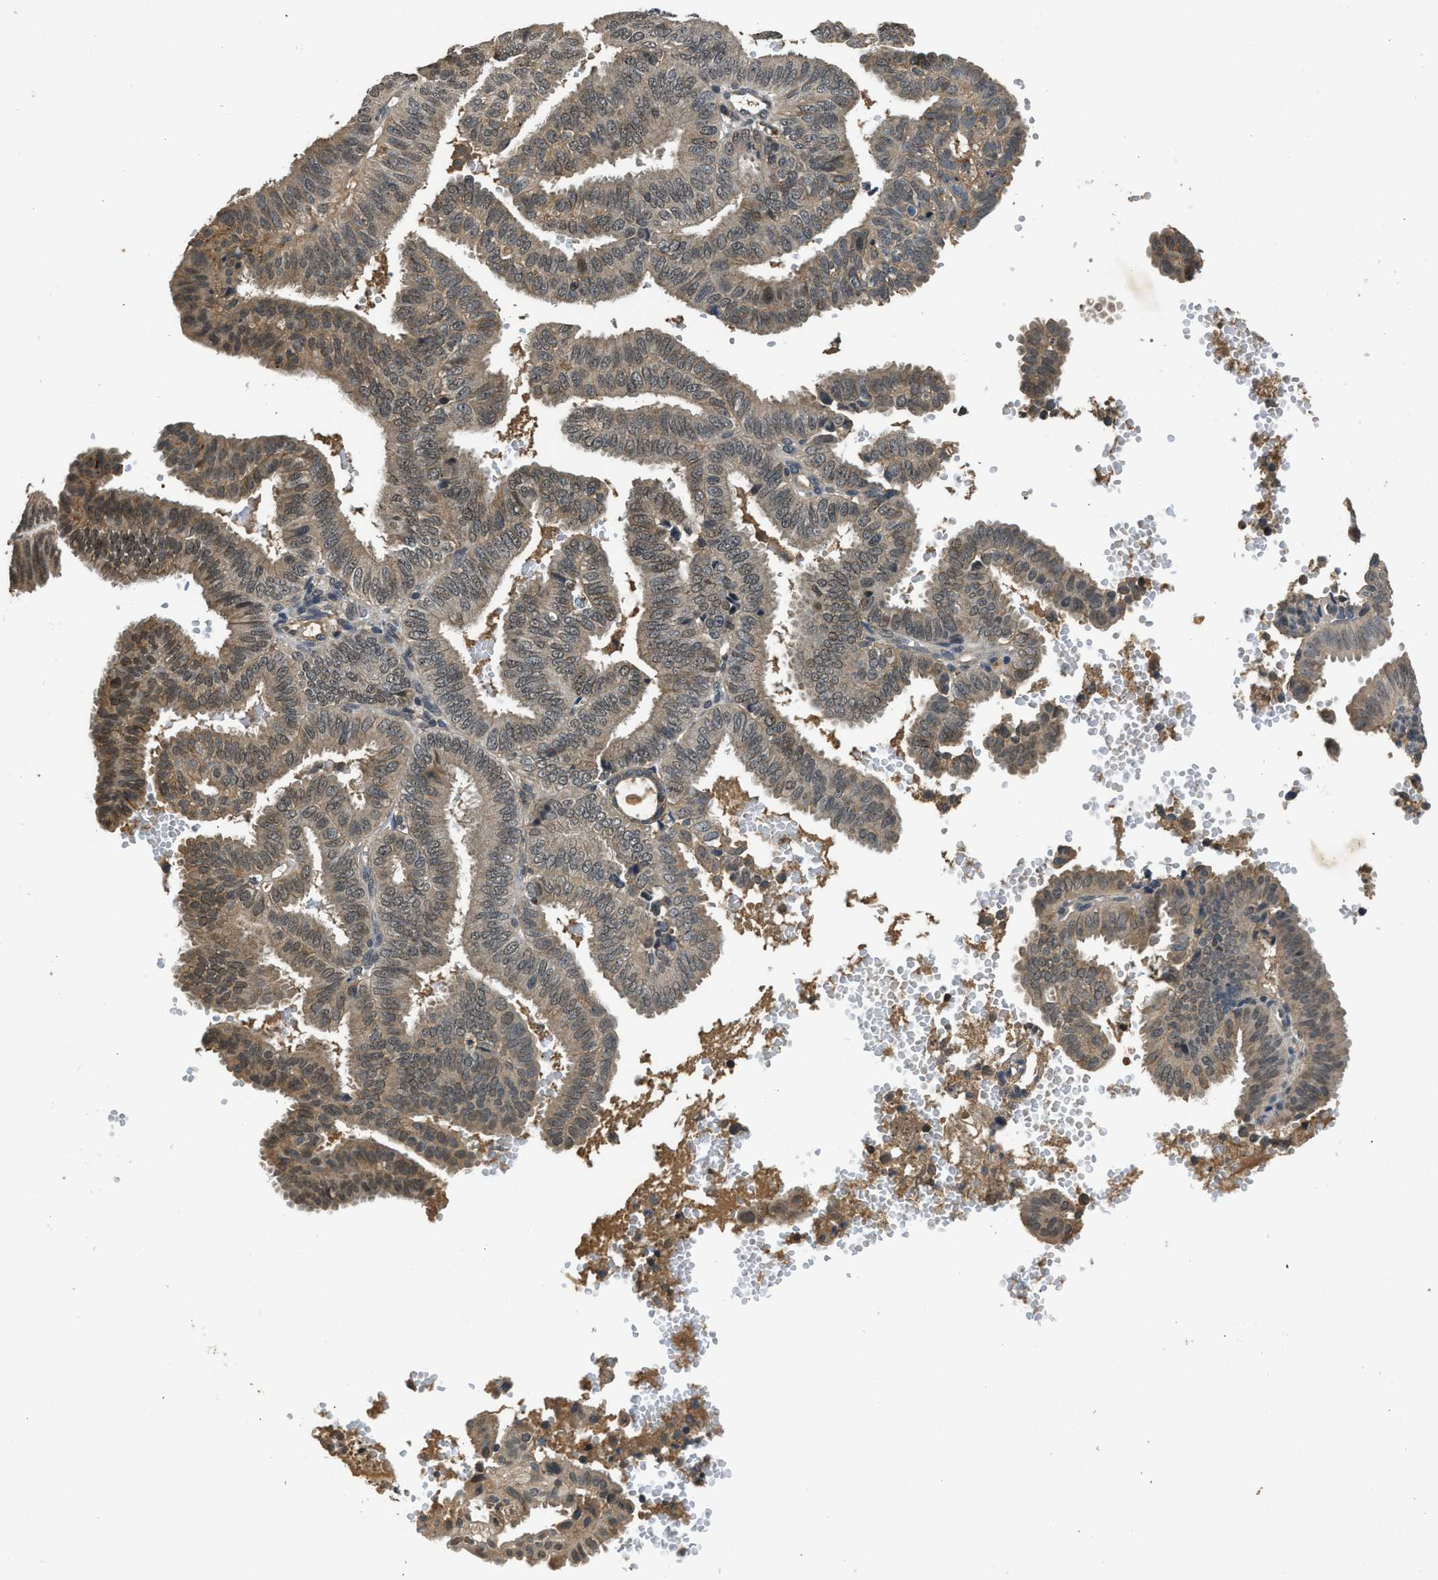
{"staining": {"intensity": "weak", "quantity": ">75%", "location": "cytoplasmic/membranous,nuclear"}, "tissue": "endometrial cancer", "cell_type": "Tumor cells", "image_type": "cancer", "snomed": [{"axis": "morphology", "description": "Adenocarcinoma, NOS"}, {"axis": "topography", "description": "Endometrium"}], "caption": "Immunohistochemical staining of endometrial cancer demonstrates weak cytoplasmic/membranous and nuclear protein positivity in approximately >75% of tumor cells.", "gene": "SLC15A4", "patient": {"sex": "female", "age": 58}}